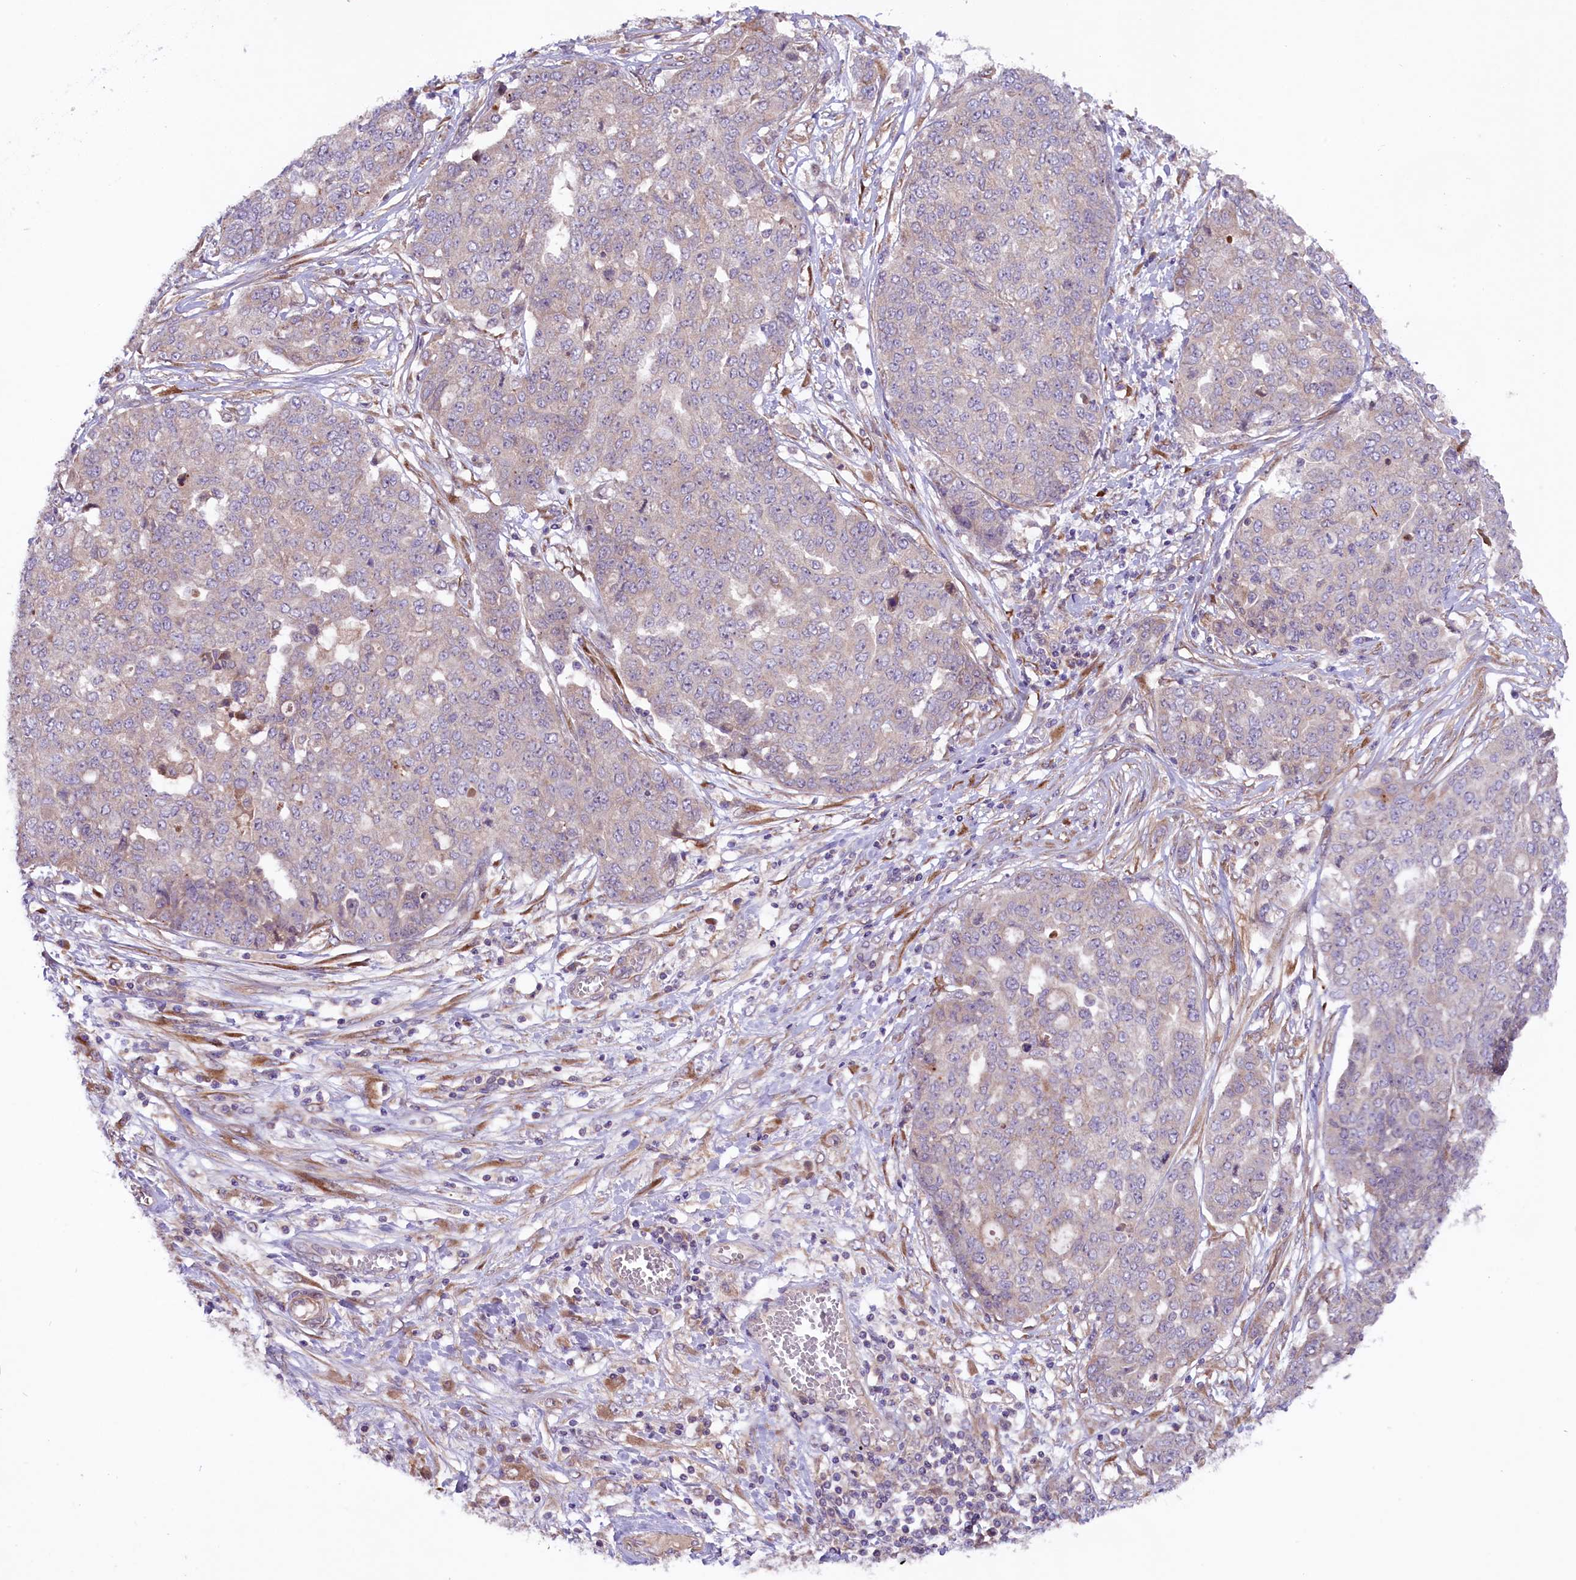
{"staining": {"intensity": "negative", "quantity": "none", "location": "none"}, "tissue": "ovarian cancer", "cell_type": "Tumor cells", "image_type": "cancer", "snomed": [{"axis": "morphology", "description": "Cystadenocarcinoma, serous, NOS"}, {"axis": "topography", "description": "Soft tissue"}, {"axis": "topography", "description": "Ovary"}], "caption": "The photomicrograph exhibits no staining of tumor cells in ovarian cancer (serous cystadenocarcinoma).", "gene": "COG8", "patient": {"sex": "female", "age": 57}}